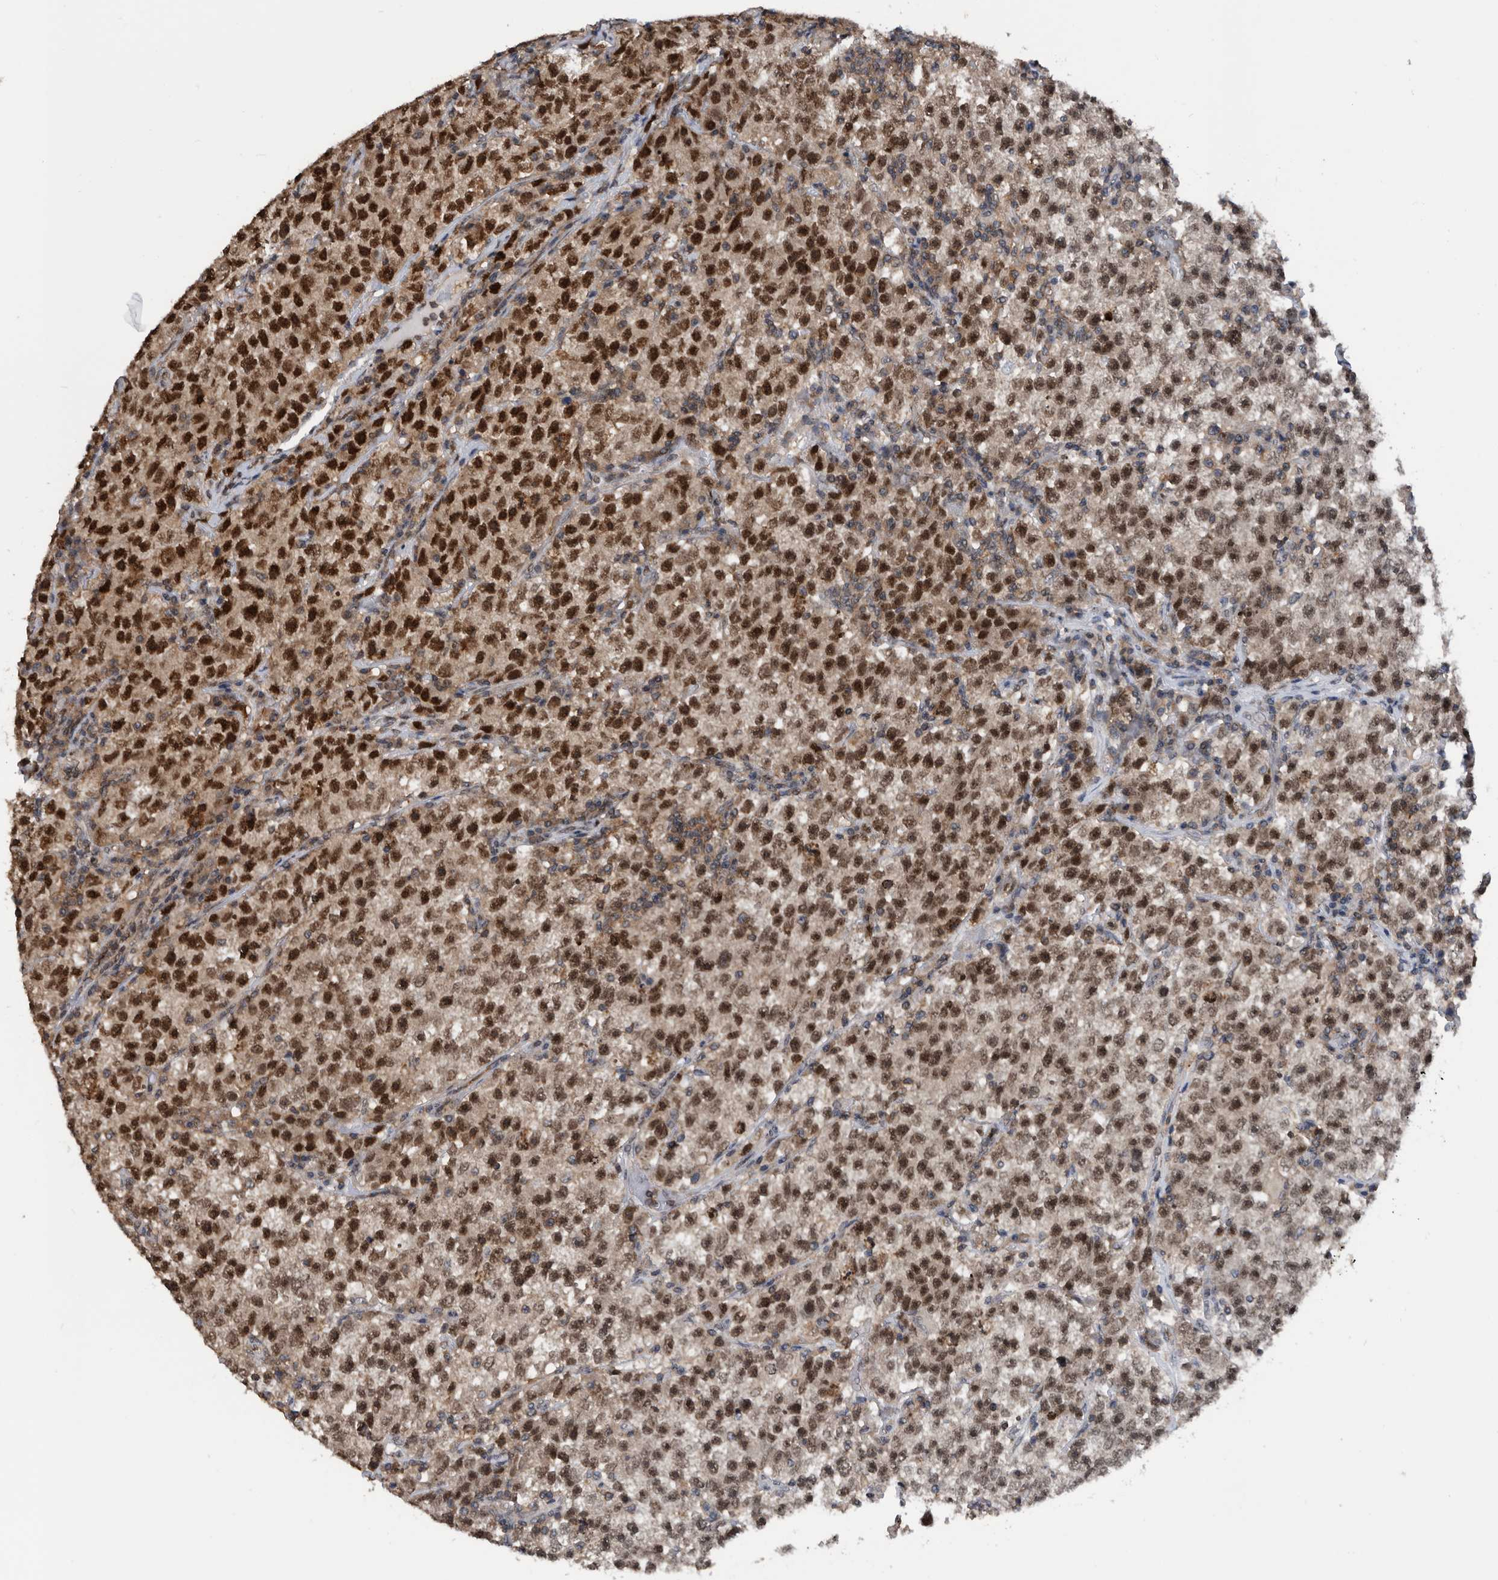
{"staining": {"intensity": "strong", "quantity": "25%-75%", "location": "nuclear"}, "tissue": "testis cancer", "cell_type": "Tumor cells", "image_type": "cancer", "snomed": [{"axis": "morphology", "description": "Seminoma, NOS"}, {"axis": "topography", "description": "Testis"}], "caption": "IHC staining of testis cancer (seminoma), which demonstrates high levels of strong nuclear staining in about 25%-75% of tumor cells indicating strong nuclear protein positivity. The staining was performed using DAB (brown) for protein detection and nuclei were counterstained in hematoxylin (blue).", "gene": "ZNF260", "patient": {"sex": "male", "age": 22}}